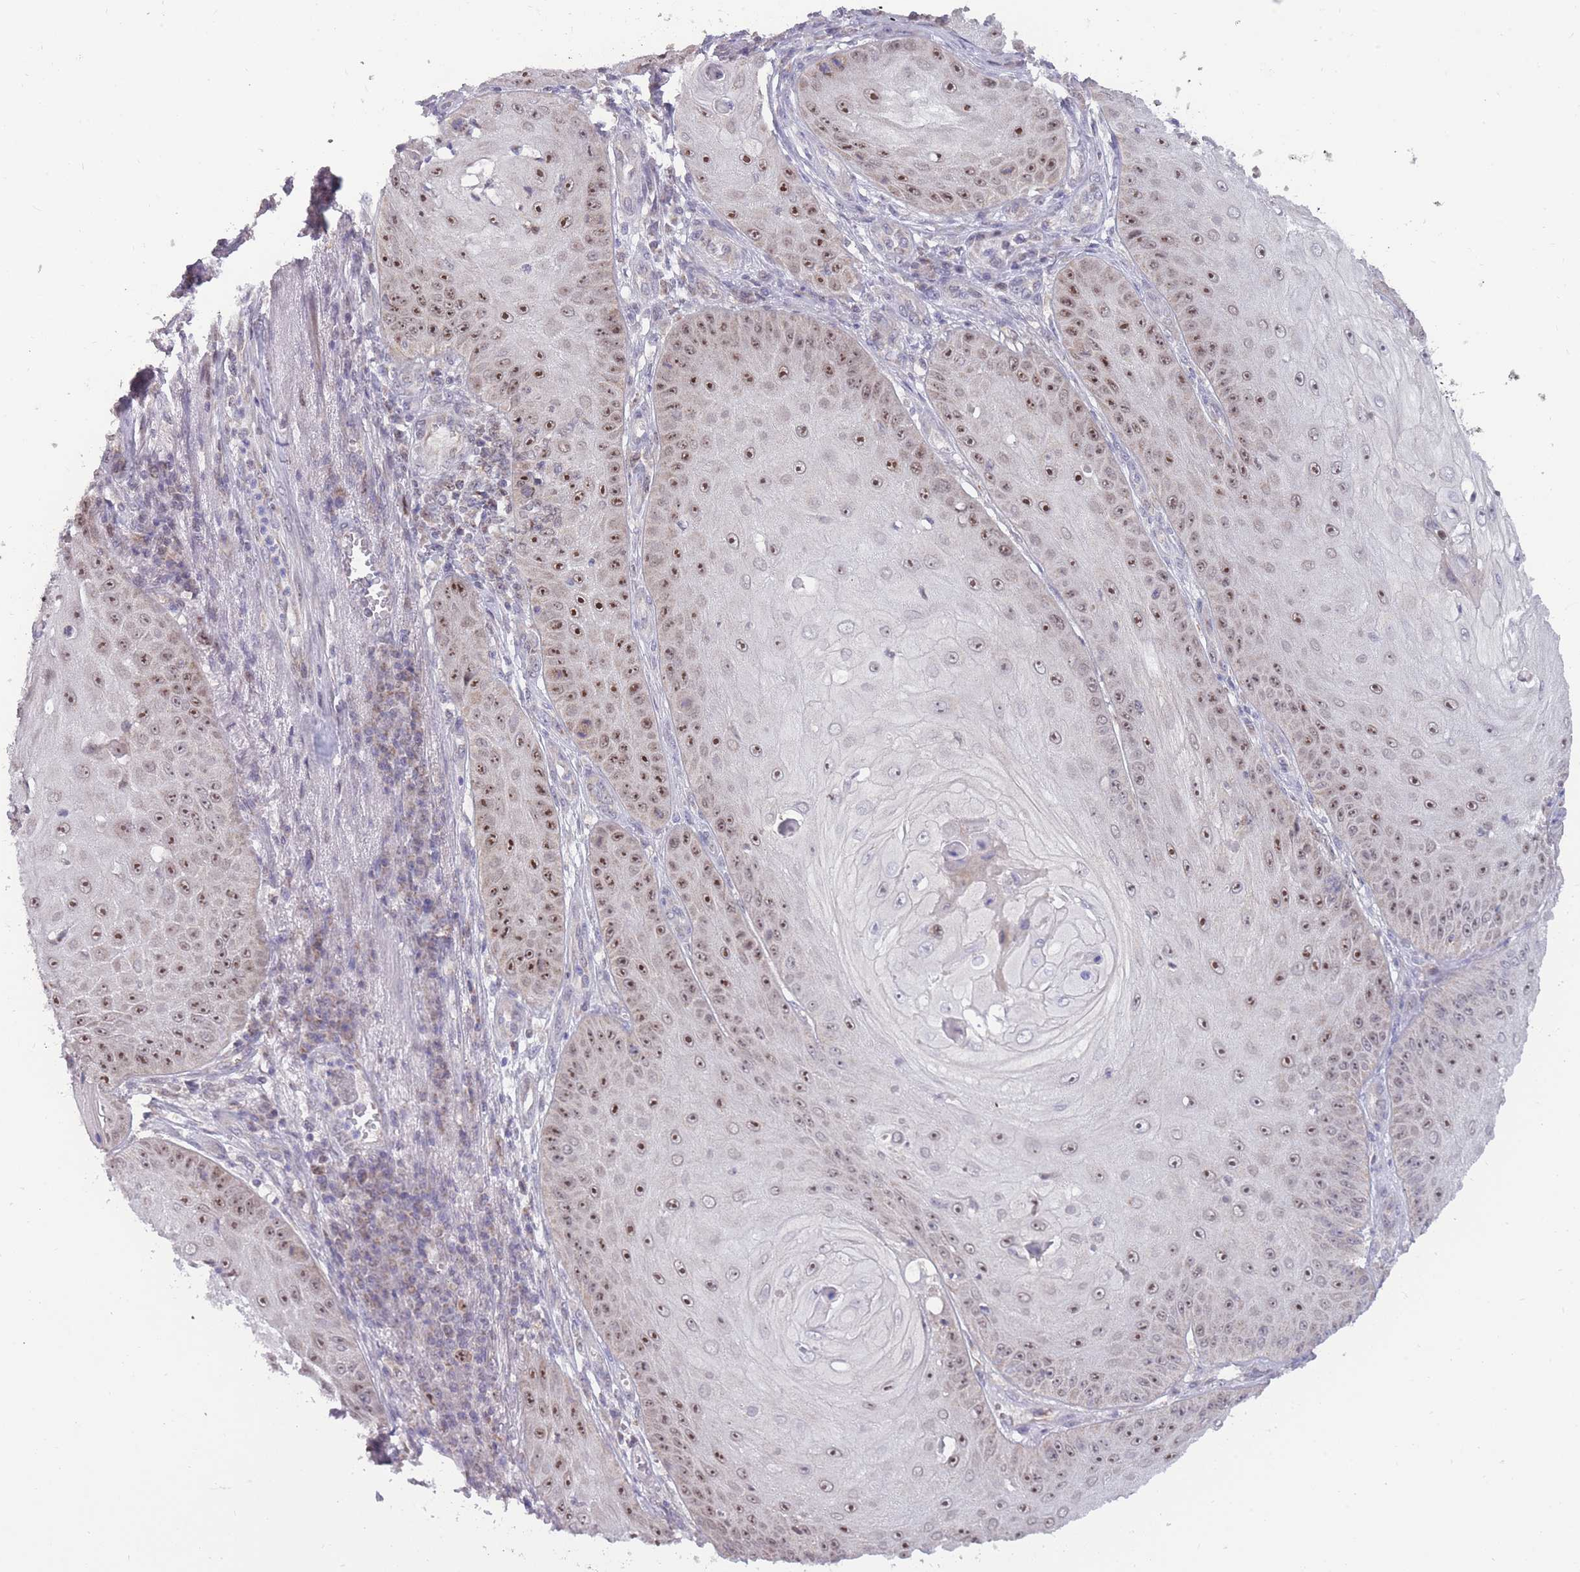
{"staining": {"intensity": "moderate", "quantity": ">75%", "location": "nuclear"}, "tissue": "skin cancer", "cell_type": "Tumor cells", "image_type": "cancer", "snomed": [{"axis": "morphology", "description": "Squamous cell carcinoma, NOS"}, {"axis": "topography", "description": "Skin"}], "caption": "Immunohistochemical staining of human skin cancer (squamous cell carcinoma) shows moderate nuclear protein expression in about >75% of tumor cells.", "gene": "MCIDAS", "patient": {"sex": "male", "age": 70}}